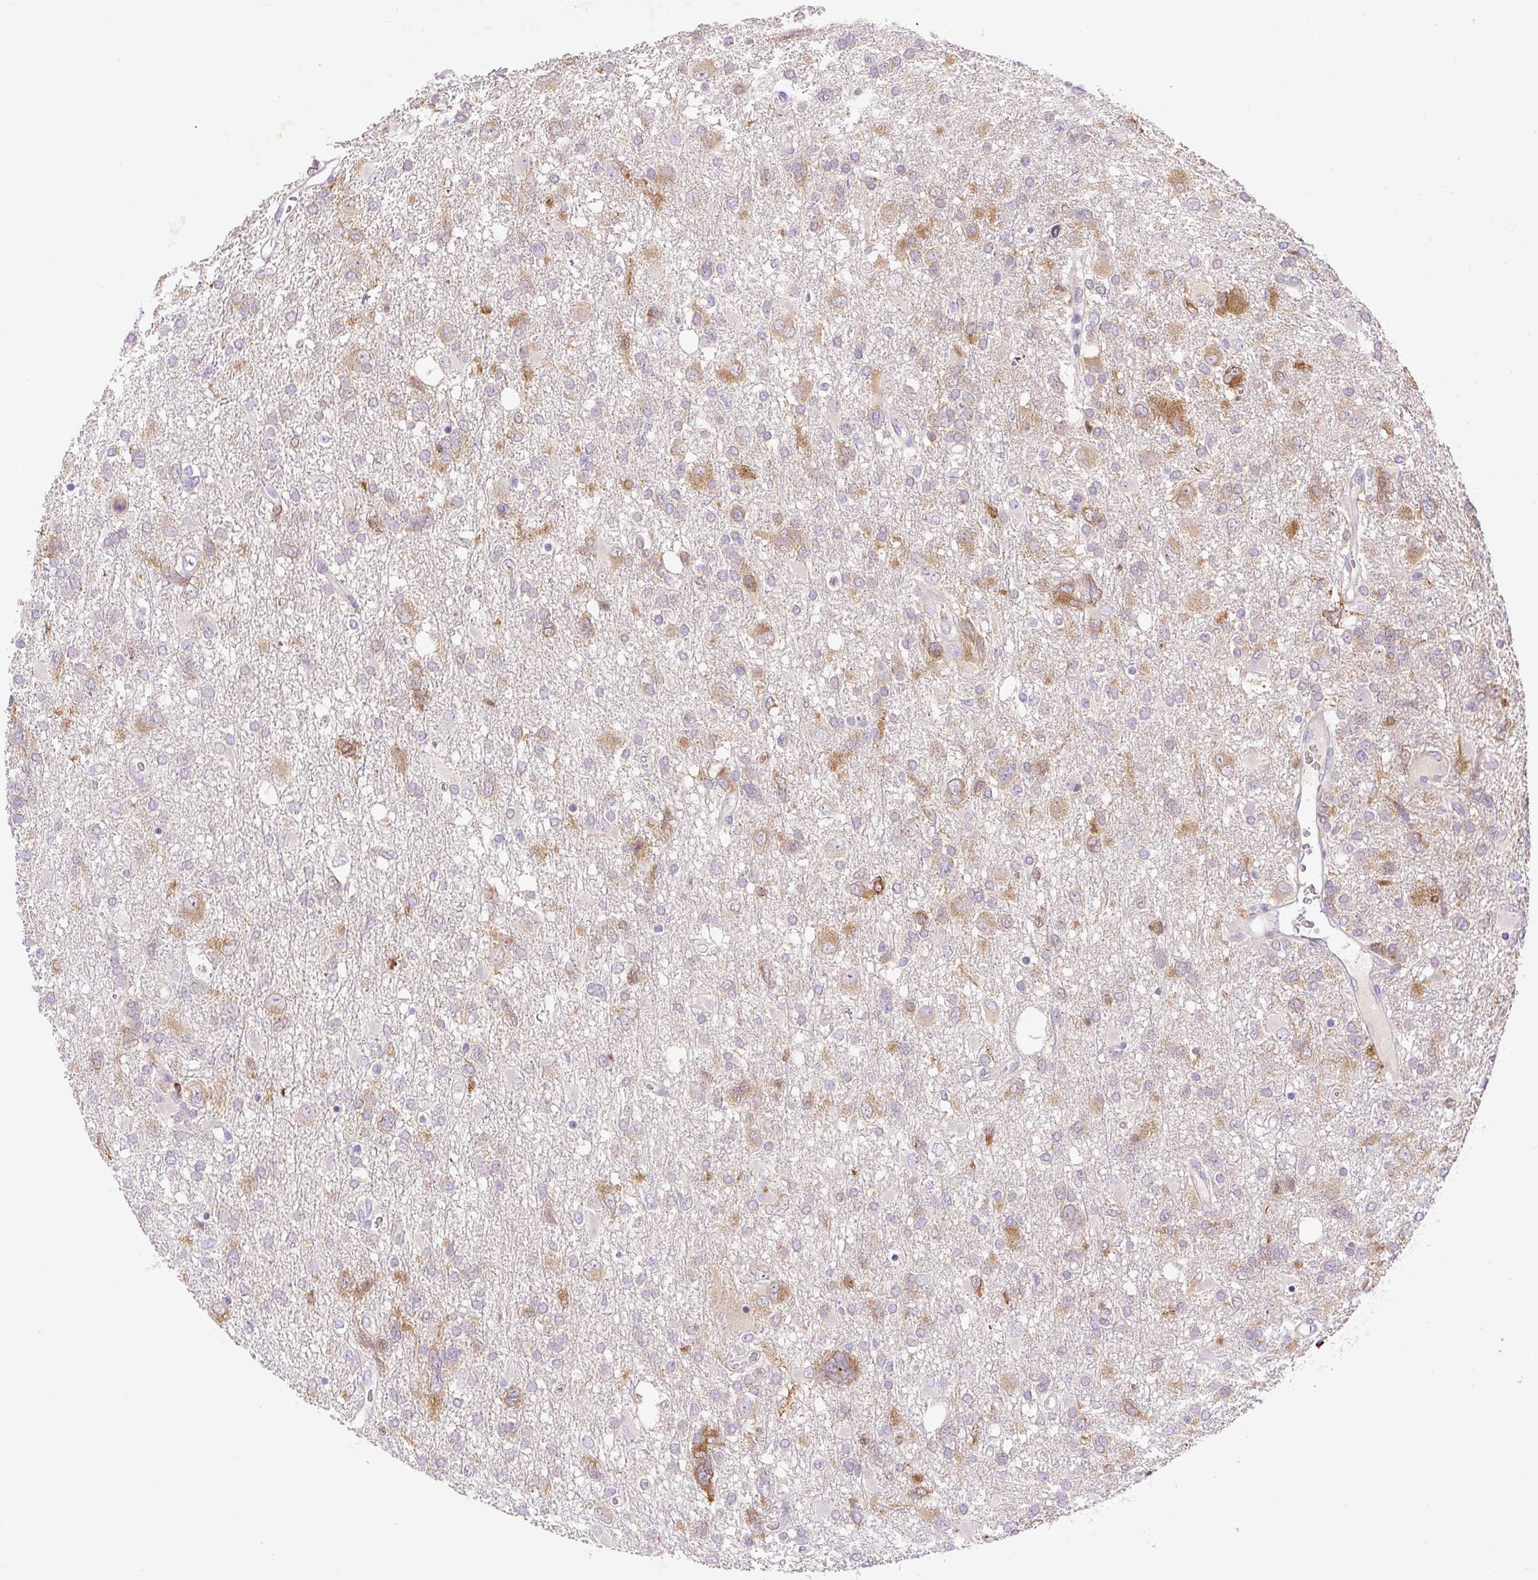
{"staining": {"intensity": "moderate", "quantity": "<25%", "location": "cytoplasmic/membranous"}, "tissue": "glioma", "cell_type": "Tumor cells", "image_type": "cancer", "snomed": [{"axis": "morphology", "description": "Glioma, malignant, High grade"}, {"axis": "topography", "description": "Brain"}], "caption": "The photomicrograph shows a brown stain indicating the presence of a protein in the cytoplasmic/membranous of tumor cells in glioma.", "gene": "LHFPL5", "patient": {"sex": "male", "age": 61}}